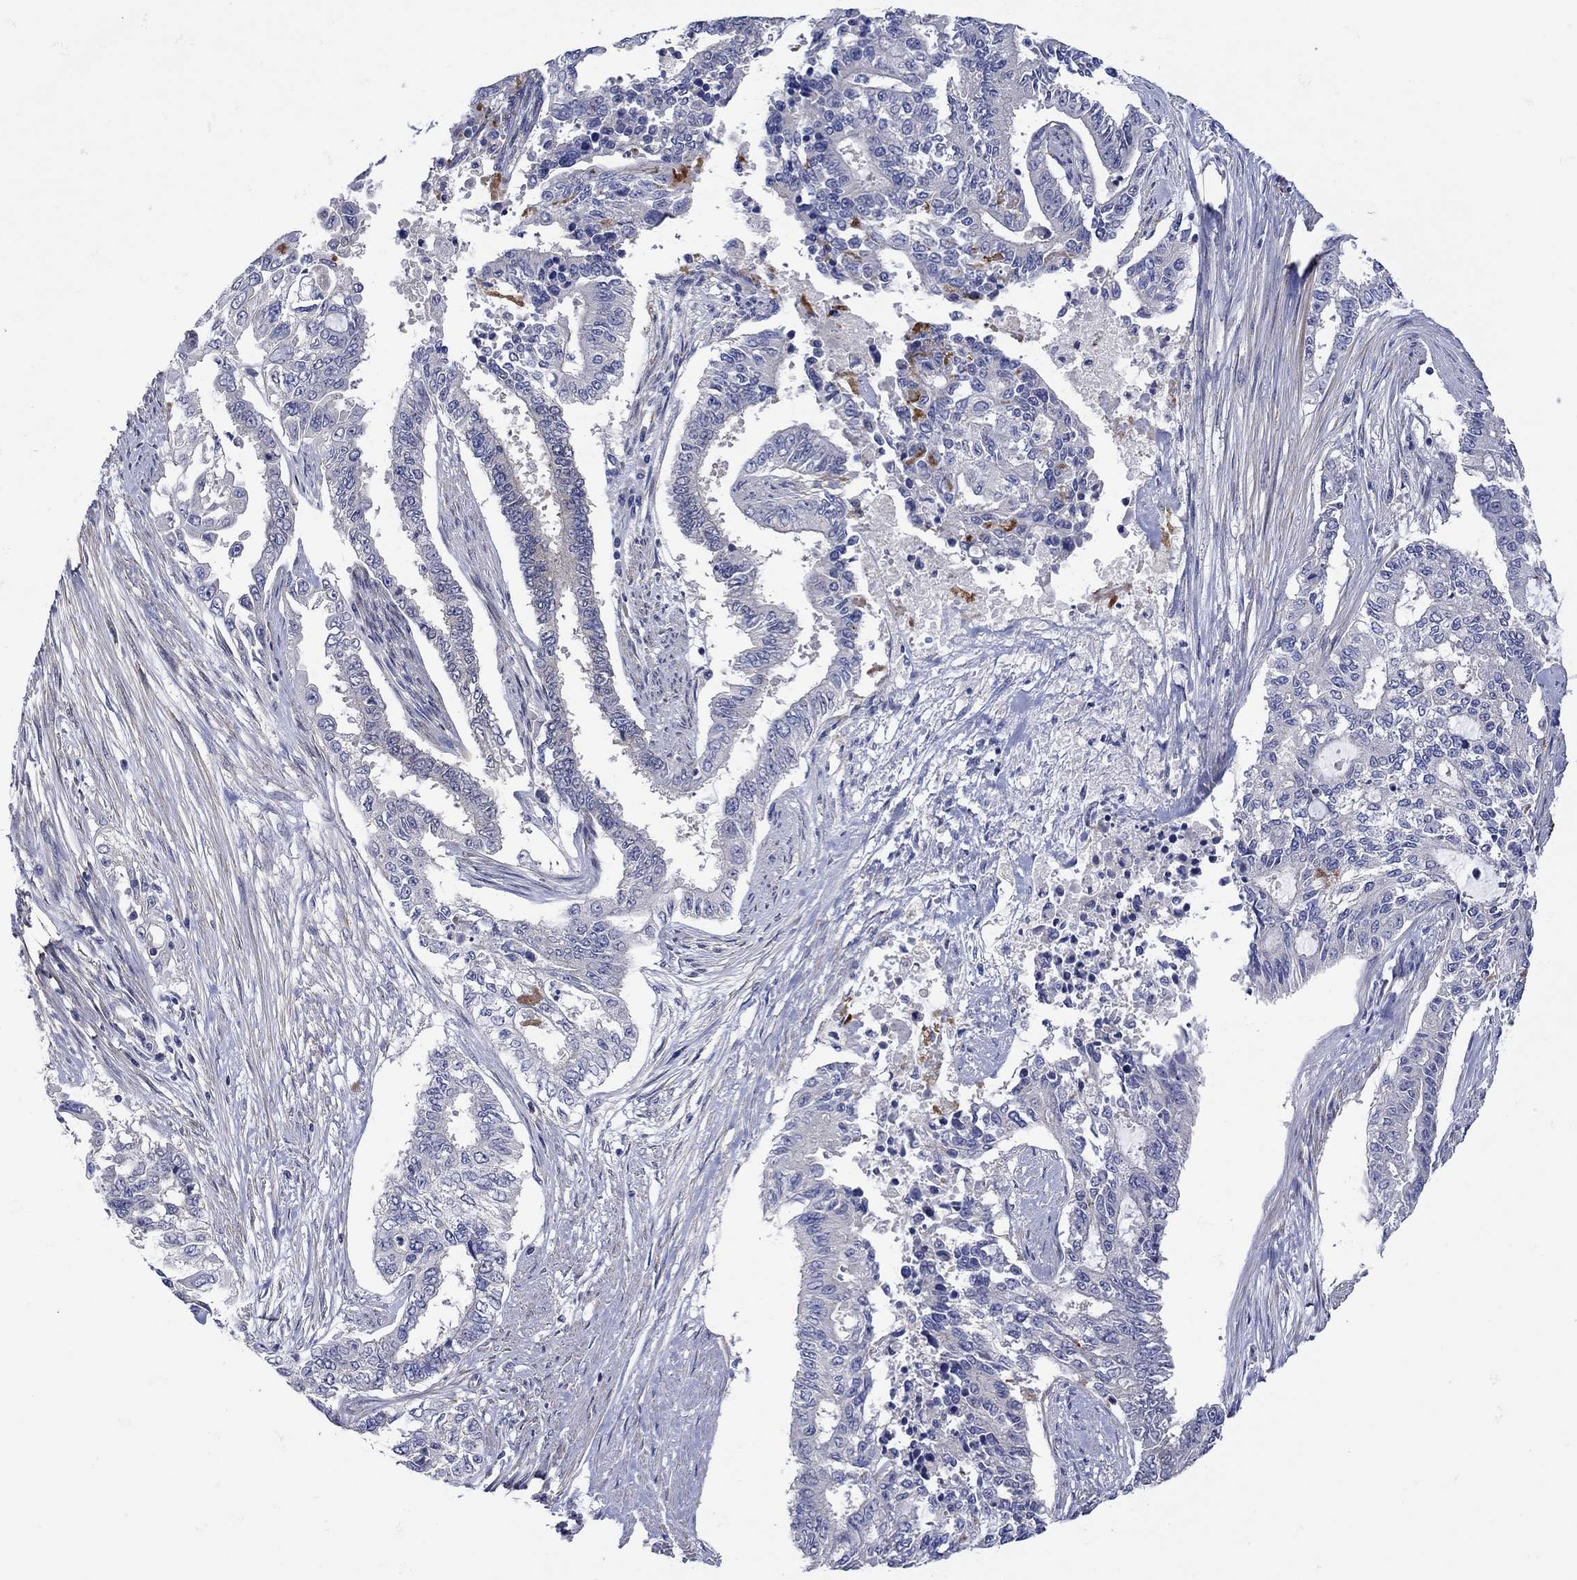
{"staining": {"intensity": "negative", "quantity": "none", "location": "none"}, "tissue": "endometrial cancer", "cell_type": "Tumor cells", "image_type": "cancer", "snomed": [{"axis": "morphology", "description": "Adenocarcinoma, NOS"}, {"axis": "topography", "description": "Uterus"}], "caption": "Human endometrial cancer stained for a protein using IHC demonstrates no positivity in tumor cells.", "gene": "MSI1", "patient": {"sex": "female", "age": 59}}